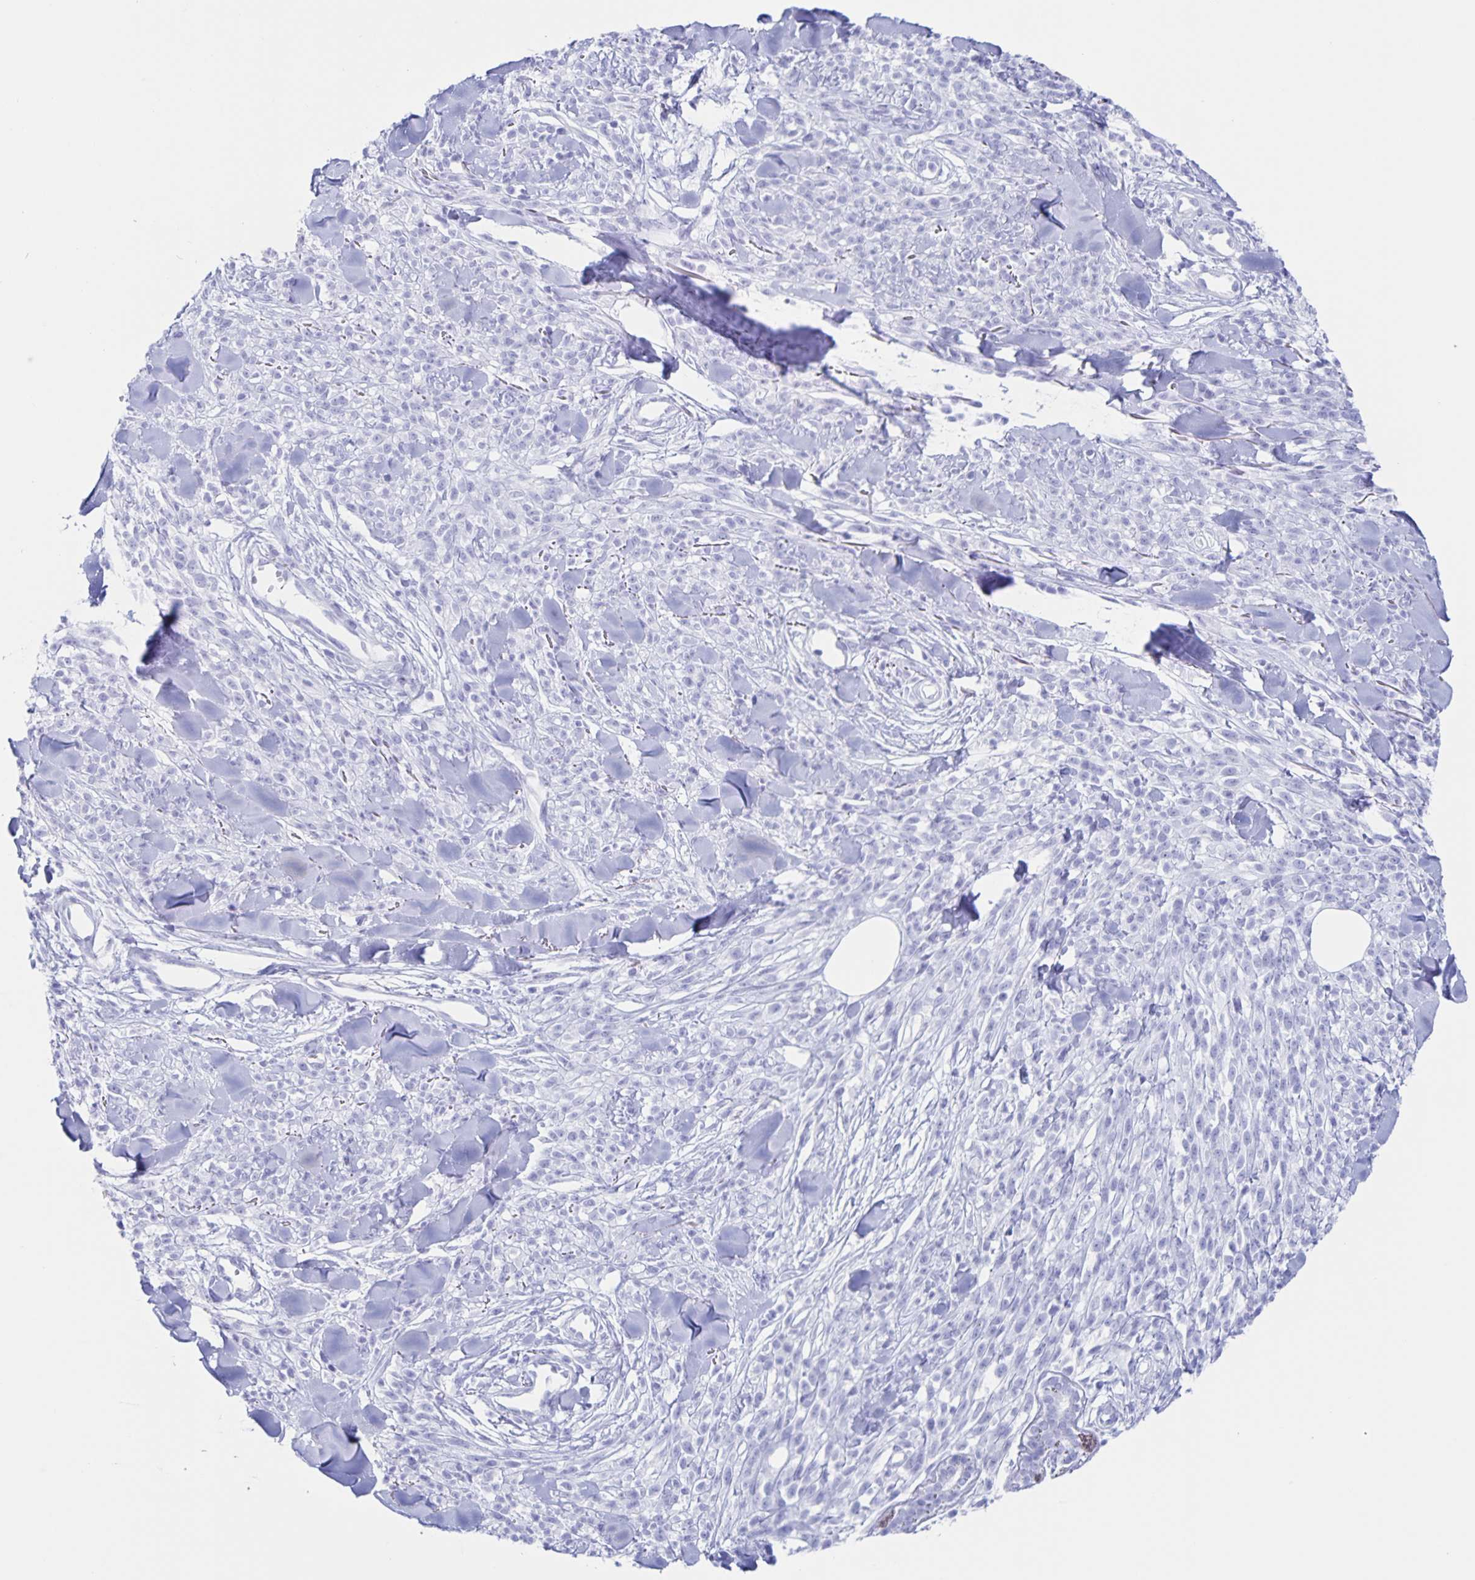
{"staining": {"intensity": "negative", "quantity": "none", "location": "none"}, "tissue": "melanoma", "cell_type": "Tumor cells", "image_type": "cancer", "snomed": [{"axis": "morphology", "description": "Malignant melanoma, NOS"}, {"axis": "topography", "description": "Skin"}, {"axis": "topography", "description": "Skin of trunk"}], "caption": "This is an IHC photomicrograph of human melanoma. There is no expression in tumor cells.", "gene": "C12orf56", "patient": {"sex": "male", "age": 74}}